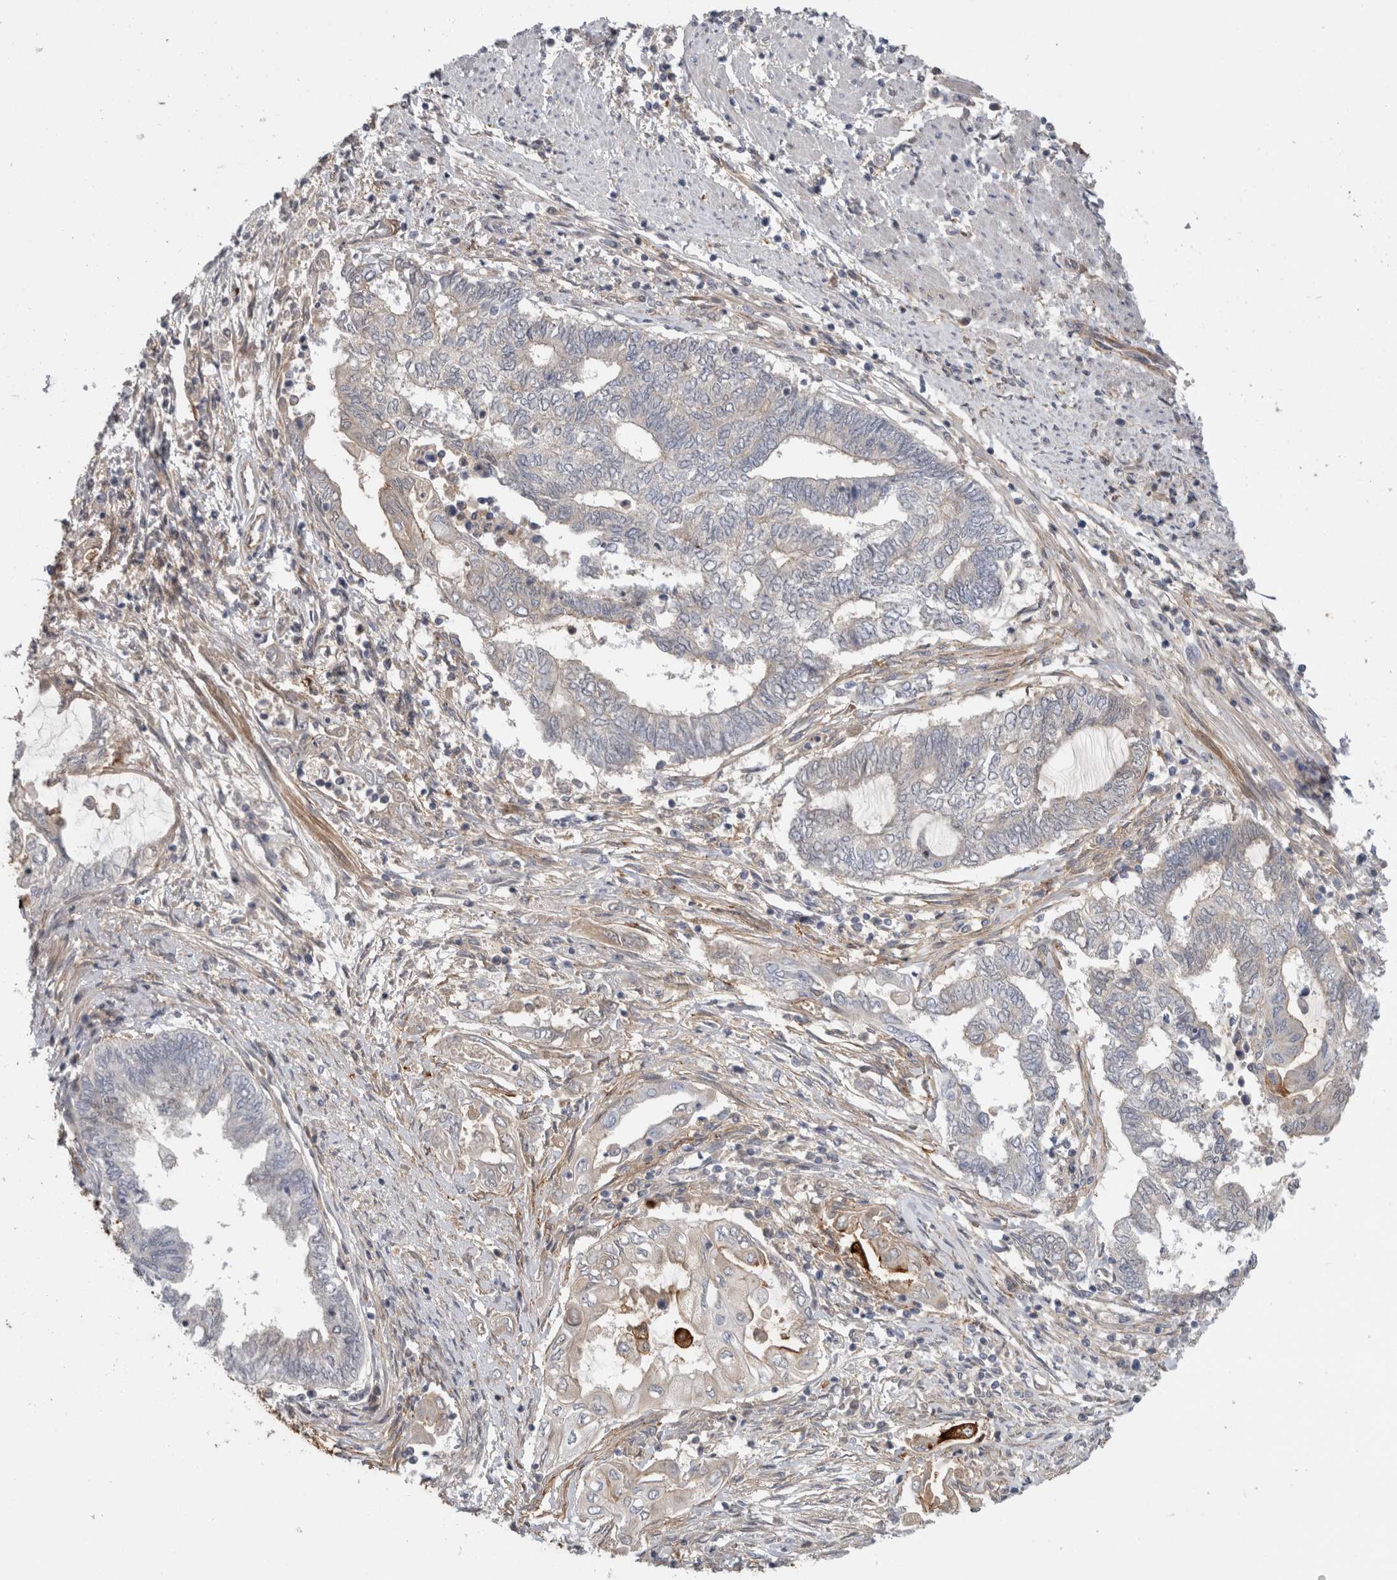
{"staining": {"intensity": "negative", "quantity": "none", "location": "none"}, "tissue": "endometrial cancer", "cell_type": "Tumor cells", "image_type": "cancer", "snomed": [{"axis": "morphology", "description": "Adenocarcinoma, NOS"}, {"axis": "topography", "description": "Uterus"}, {"axis": "topography", "description": "Endometrium"}], "caption": "The image displays no staining of tumor cells in endometrial cancer.", "gene": "CD55", "patient": {"sex": "female", "age": 70}}